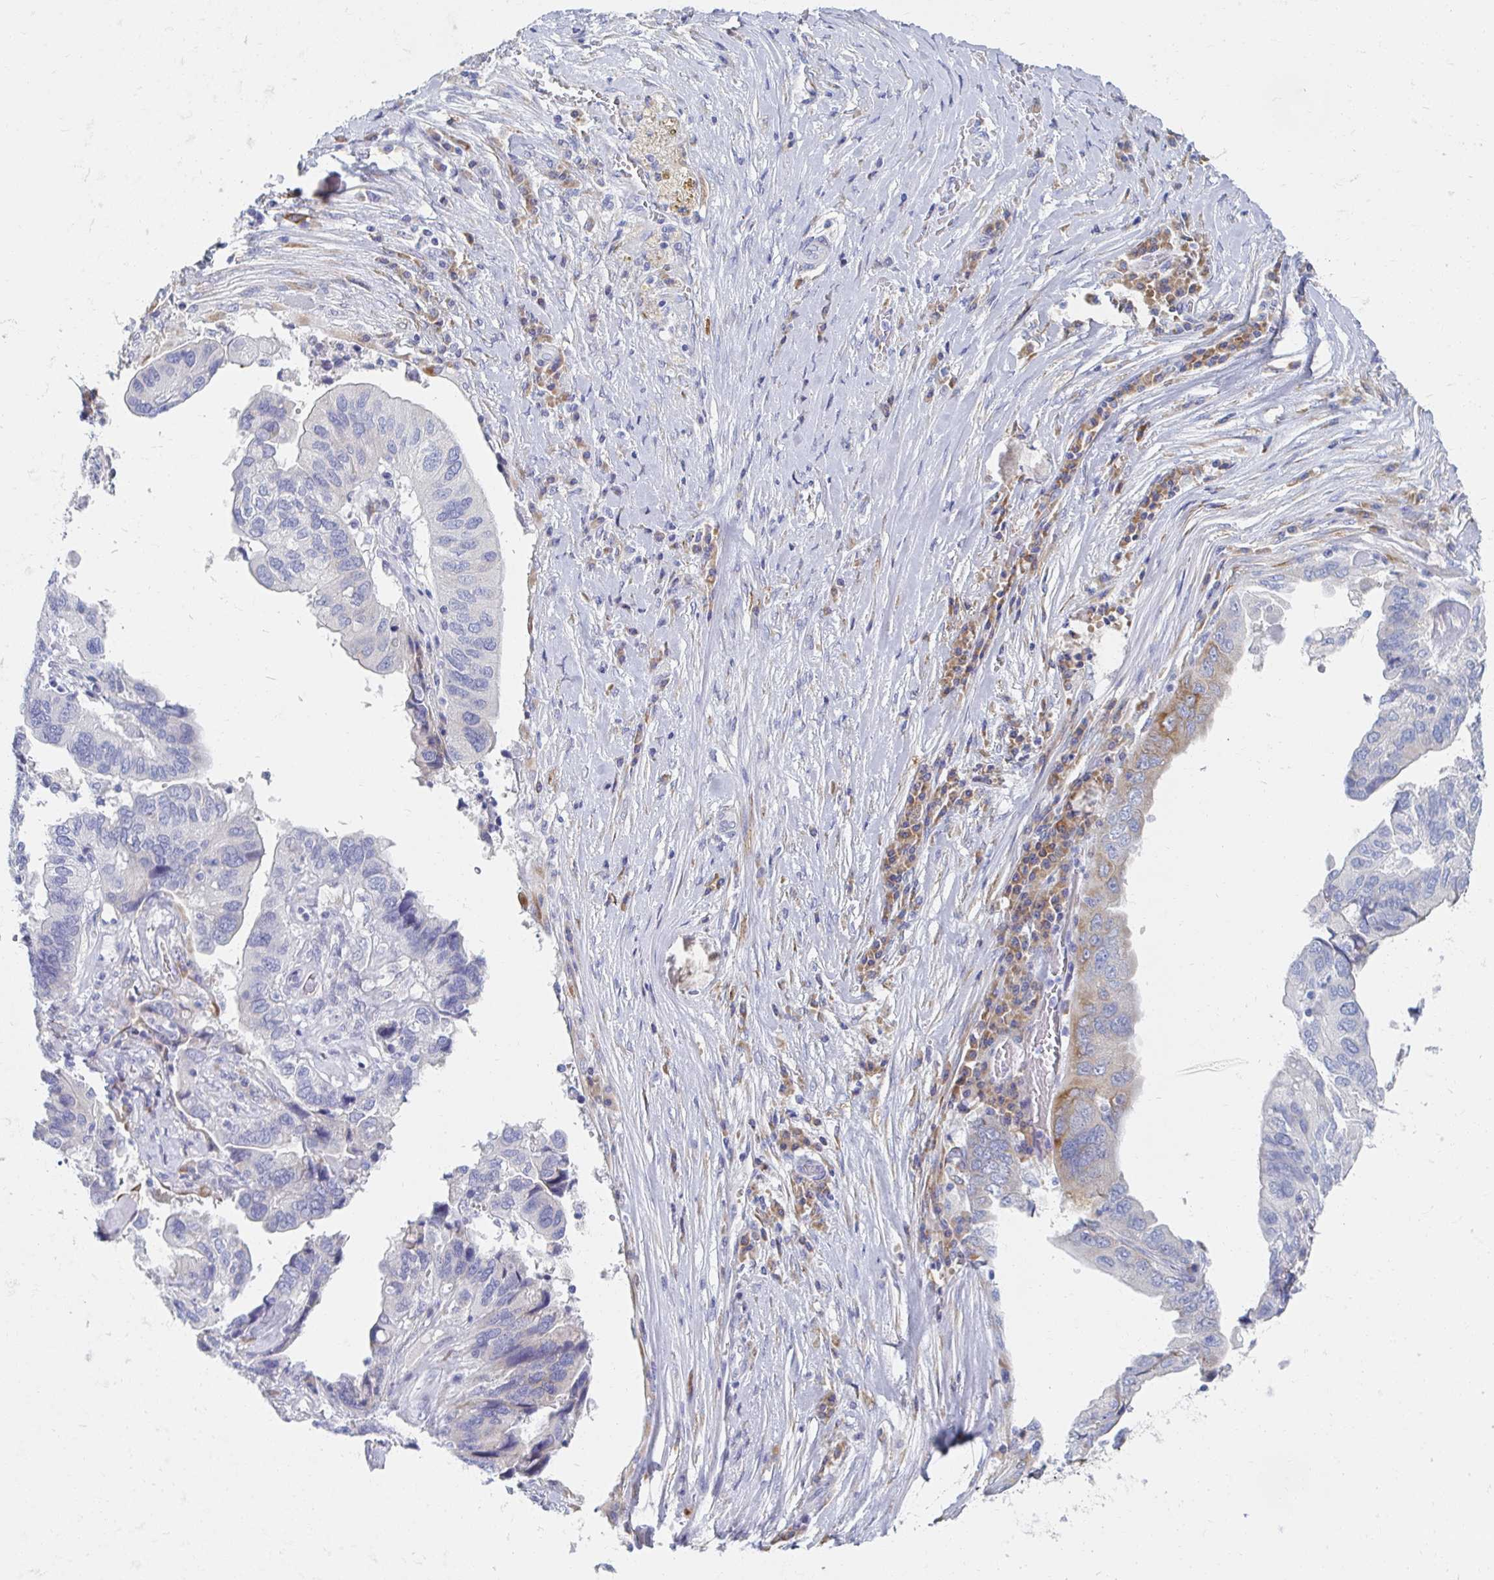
{"staining": {"intensity": "moderate", "quantity": "<25%", "location": "cytoplasmic/membranous"}, "tissue": "ovarian cancer", "cell_type": "Tumor cells", "image_type": "cancer", "snomed": [{"axis": "morphology", "description": "Cystadenocarcinoma, serous, NOS"}, {"axis": "topography", "description": "Ovary"}], "caption": "Immunohistochemistry (IHC) (DAB) staining of ovarian cancer (serous cystadenocarcinoma) displays moderate cytoplasmic/membranous protein staining in approximately <25% of tumor cells.", "gene": "MYLK2", "patient": {"sex": "female", "age": 79}}